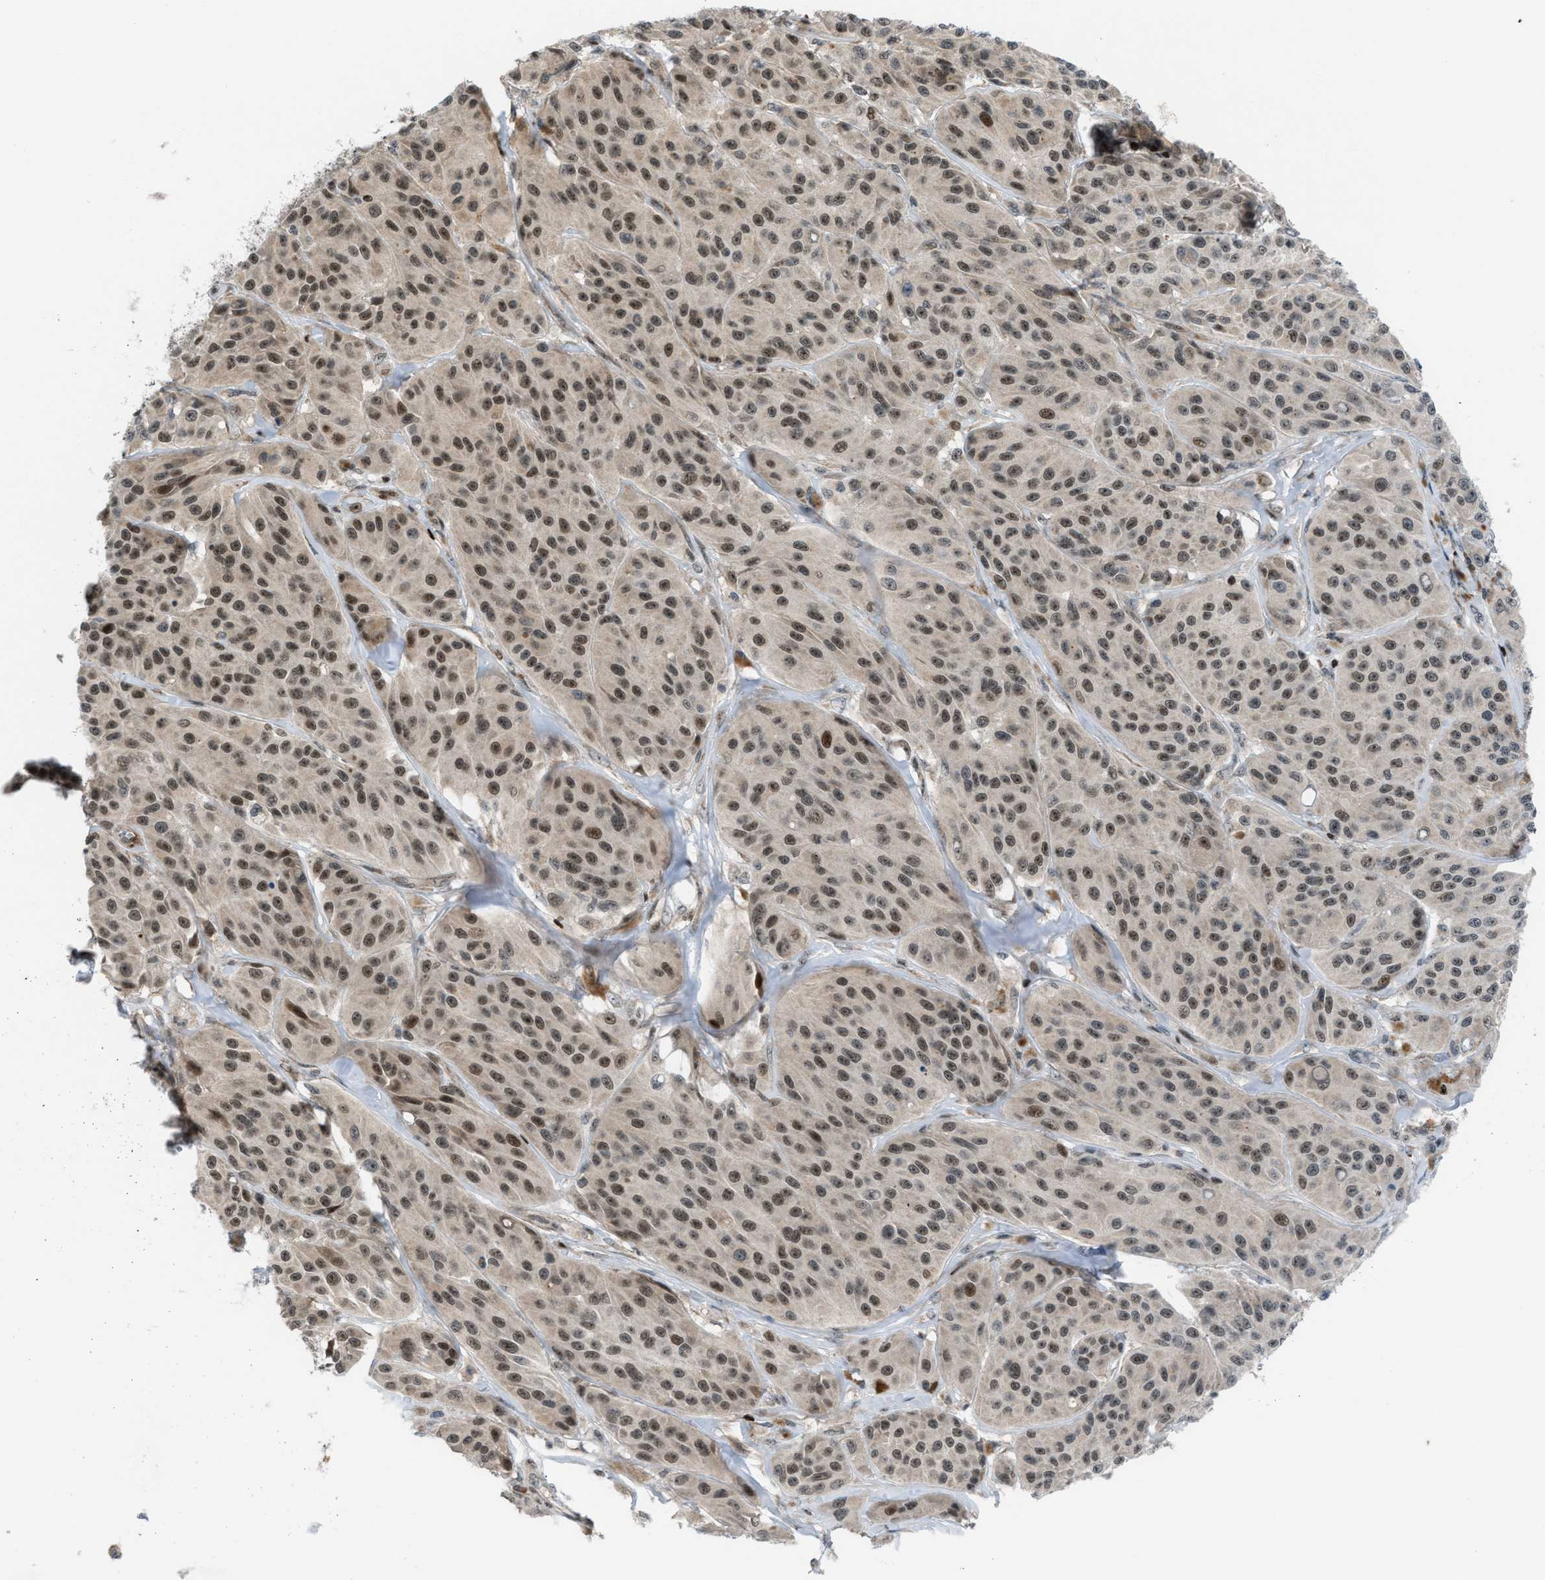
{"staining": {"intensity": "moderate", "quantity": ">75%", "location": "nuclear"}, "tissue": "melanoma", "cell_type": "Tumor cells", "image_type": "cancer", "snomed": [{"axis": "morphology", "description": "Malignant melanoma, NOS"}, {"axis": "topography", "description": "Skin"}], "caption": "Immunohistochemistry (DAB (3,3'-diaminobenzidine)) staining of human malignant melanoma reveals moderate nuclear protein expression in approximately >75% of tumor cells. The staining was performed using DAB (3,3'-diaminobenzidine) to visualize the protein expression in brown, while the nuclei were stained in blue with hematoxylin (Magnification: 20x).", "gene": "ZNF276", "patient": {"sex": "male", "age": 84}}